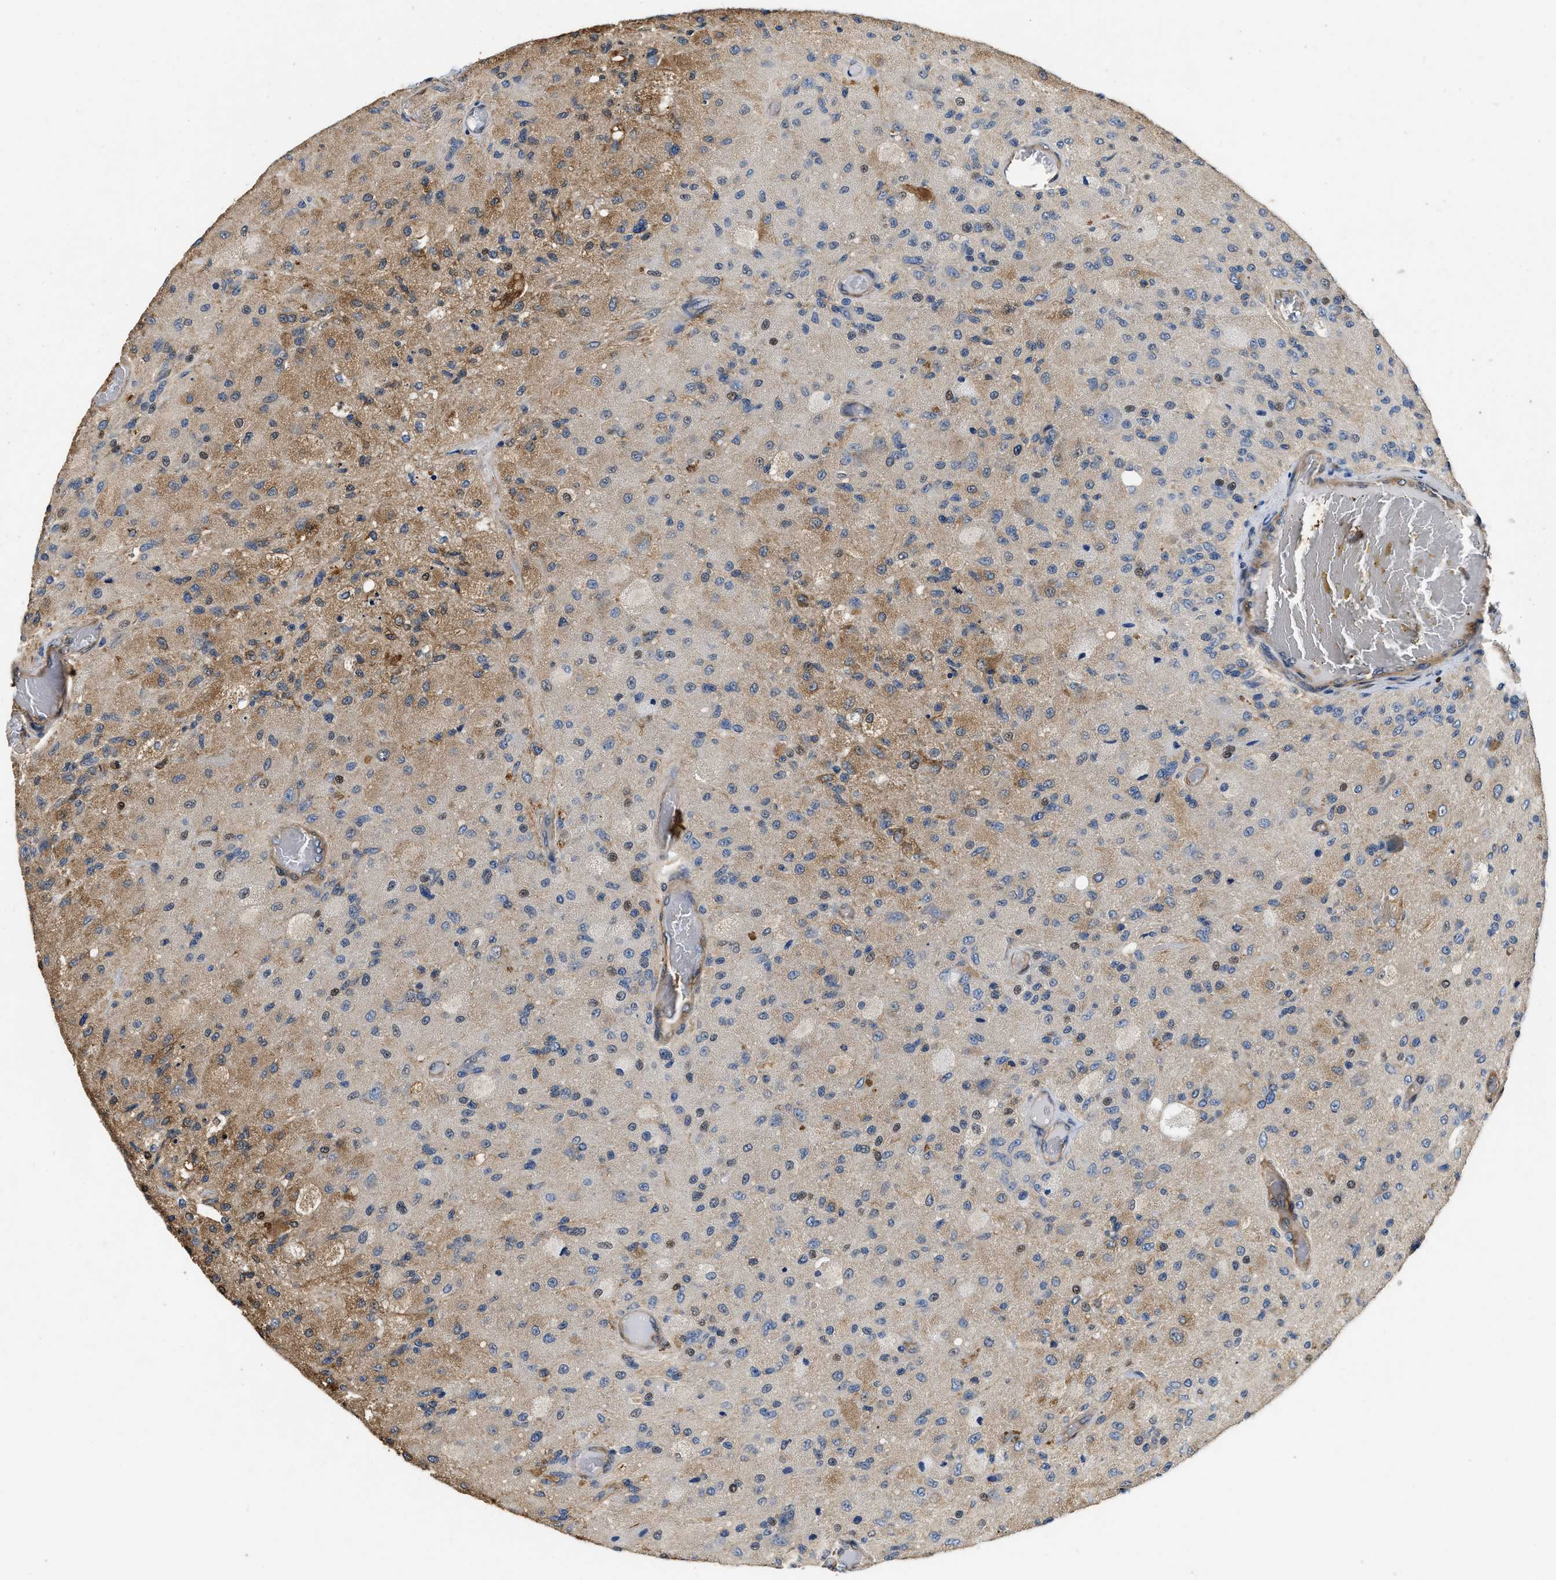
{"staining": {"intensity": "moderate", "quantity": "25%-75%", "location": "cytoplasmic/membranous"}, "tissue": "glioma", "cell_type": "Tumor cells", "image_type": "cancer", "snomed": [{"axis": "morphology", "description": "Normal tissue, NOS"}, {"axis": "morphology", "description": "Glioma, malignant, High grade"}, {"axis": "topography", "description": "Cerebral cortex"}], "caption": "Approximately 25%-75% of tumor cells in human glioma reveal moderate cytoplasmic/membranous protein positivity as visualized by brown immunohistochemical staining.", "gene": "RAPH1", "patient": {"sex": "male", "age": 77}}